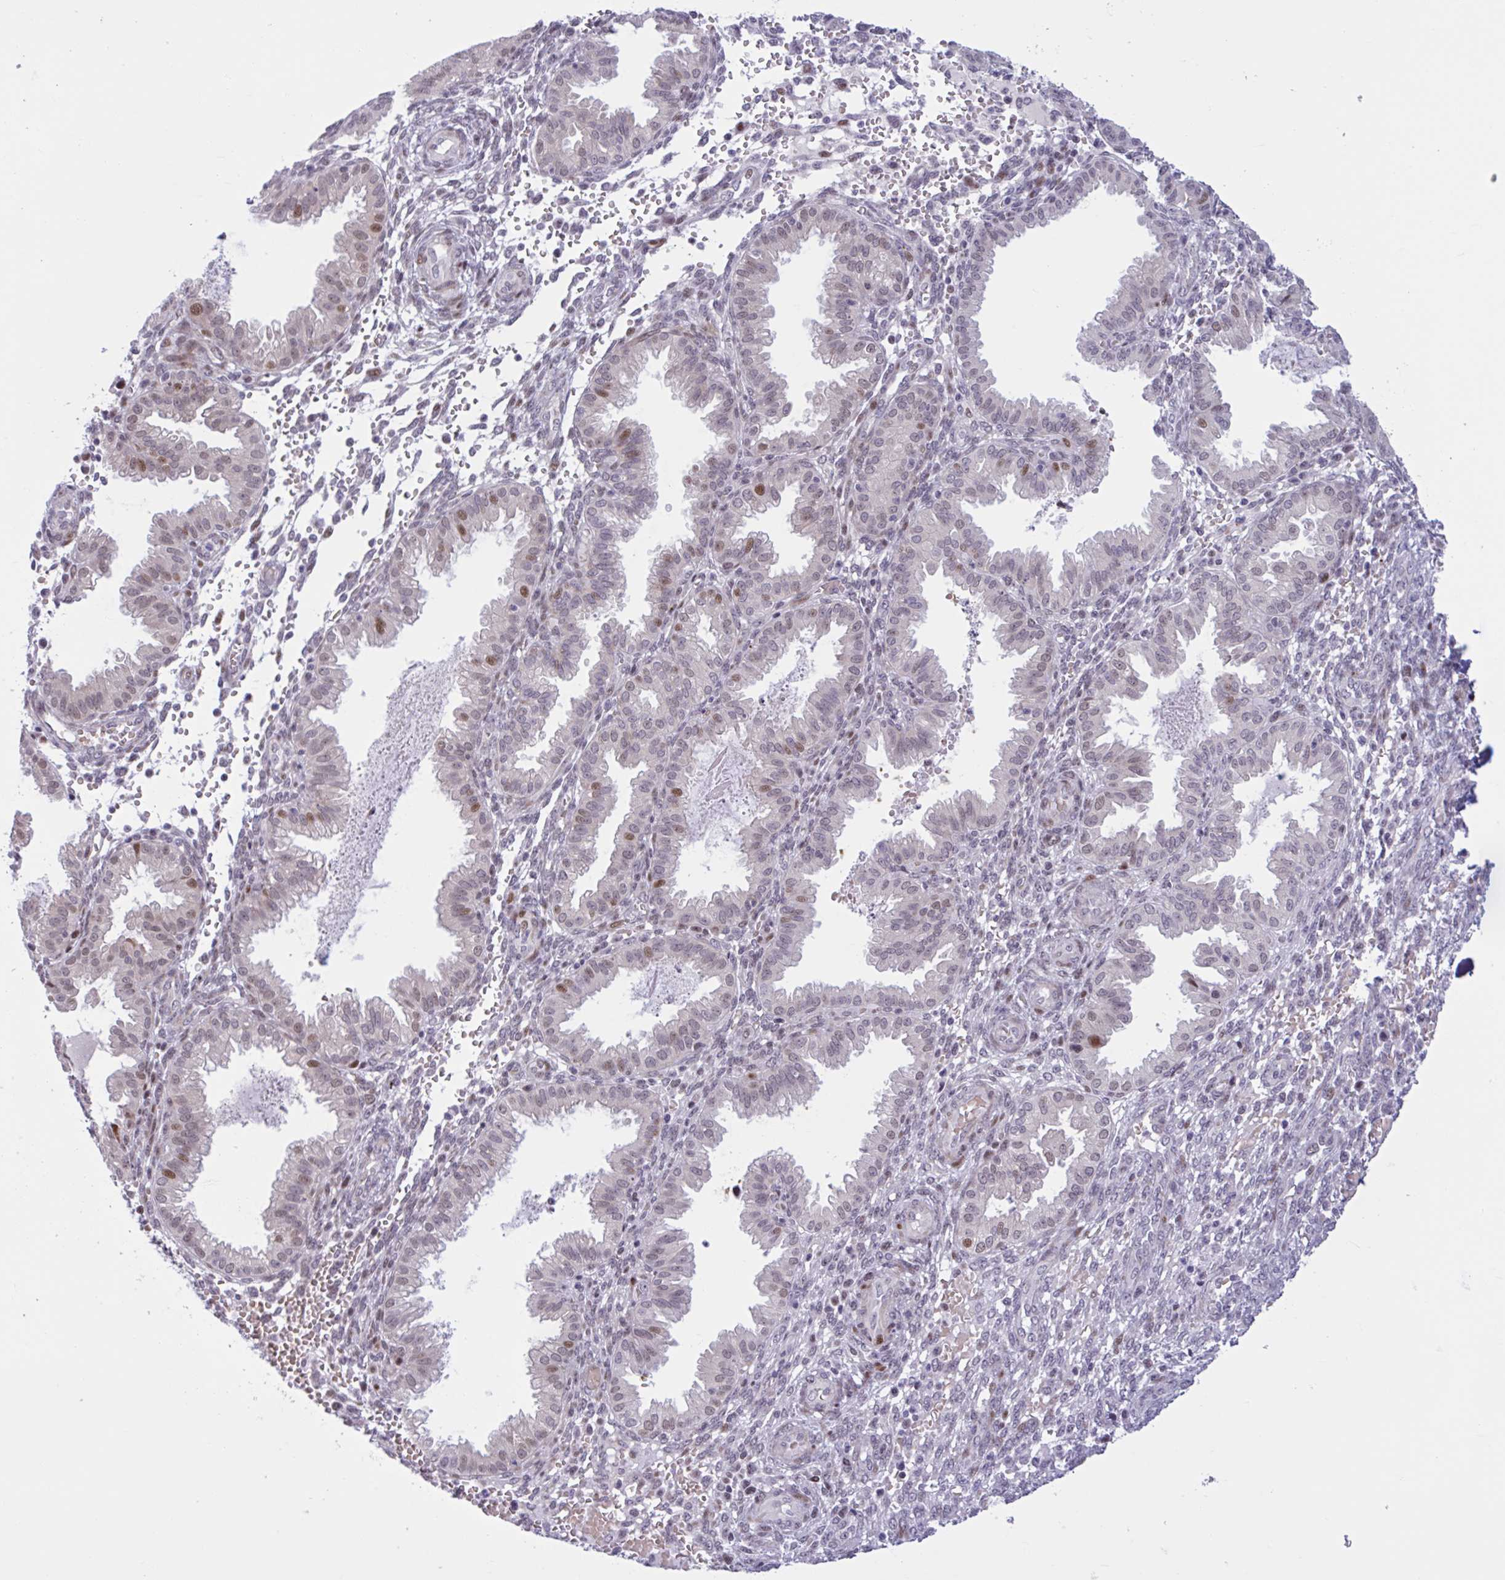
{"staining": {"intensity": "moderate", "quantity": "<25%", "location": "nuclear"}, "tissue": "endometrium", "cell_type": "Cells in endometrial stroma", "image_type": "normal", "snomed": [{"axis": "morphology", "description": "Normal tissue, NOS"}, {"axis": "topography", "description": "Endometrium"}], "caption": "This photomicrograph demonstrates benign endometrium stained with immunohistochemistry to label a protein in brown. The nuclear of cells in endometrial stroma show moderate positivity for the protein. Nuclei are counter-stained blue.", "gene": "RBL1", "patient": {"sex": "female", "age": 33}}